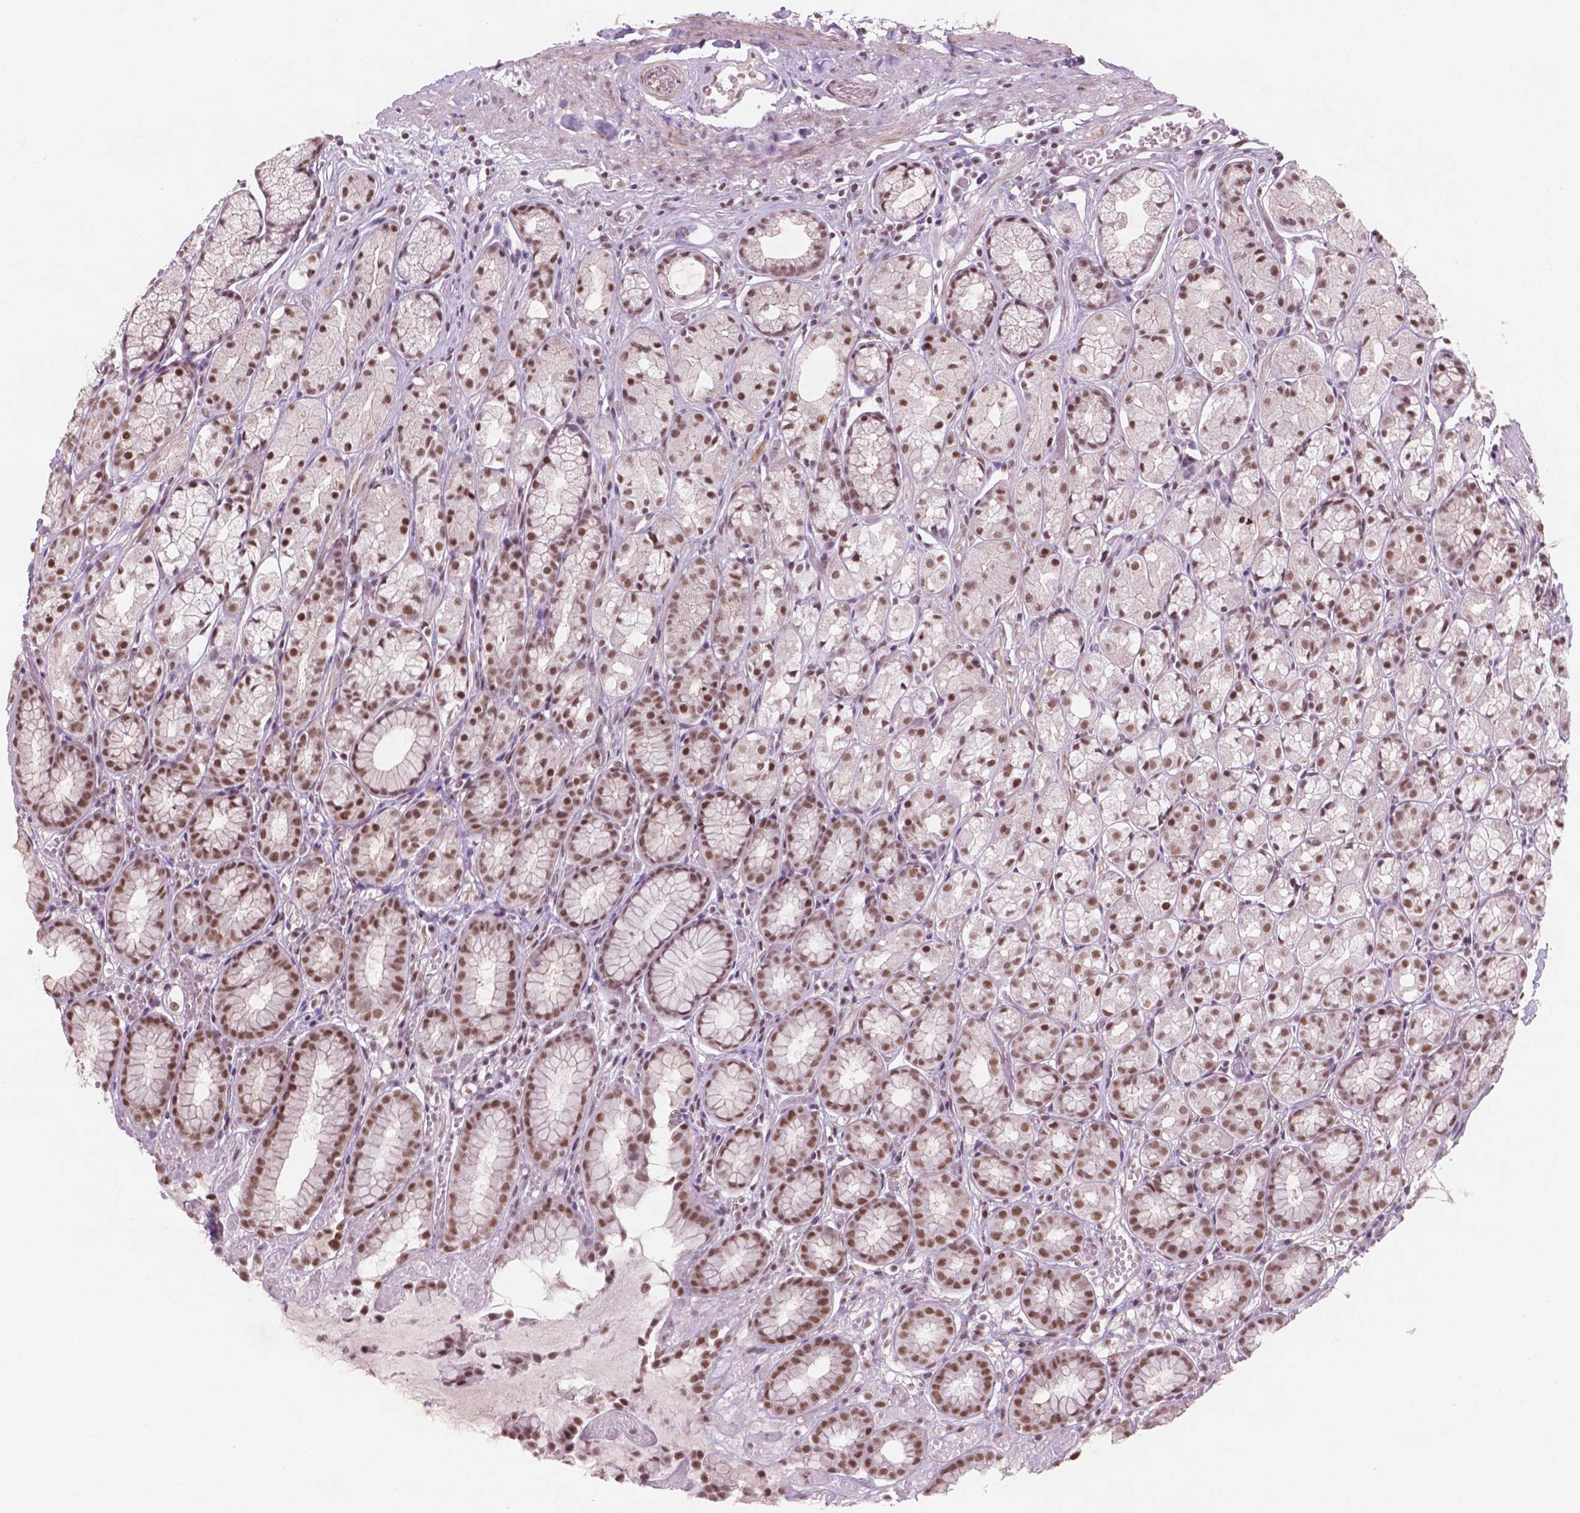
{"staining": {"intensity": "moderate", "quantity": ">75%", "location": "nuclear"}, "tissue": "stomach", "cell_type": "Glandular cells", "image_type": "normal", "snomed": [{"axis": "morphology", "description": "Normal tissue, NOS"}, {"axis": "topography", "description": "Stomach"}], "caption": "Protein expression by immunohistochemistry (IHC) exhibits moderate nuclear expression in approximately >75% of glandular cells in benign stomach. (IHC, brightfield microscopy, high magnification).", "gene": "CTR9", "patient": {"sex": "male", "age": 70}}